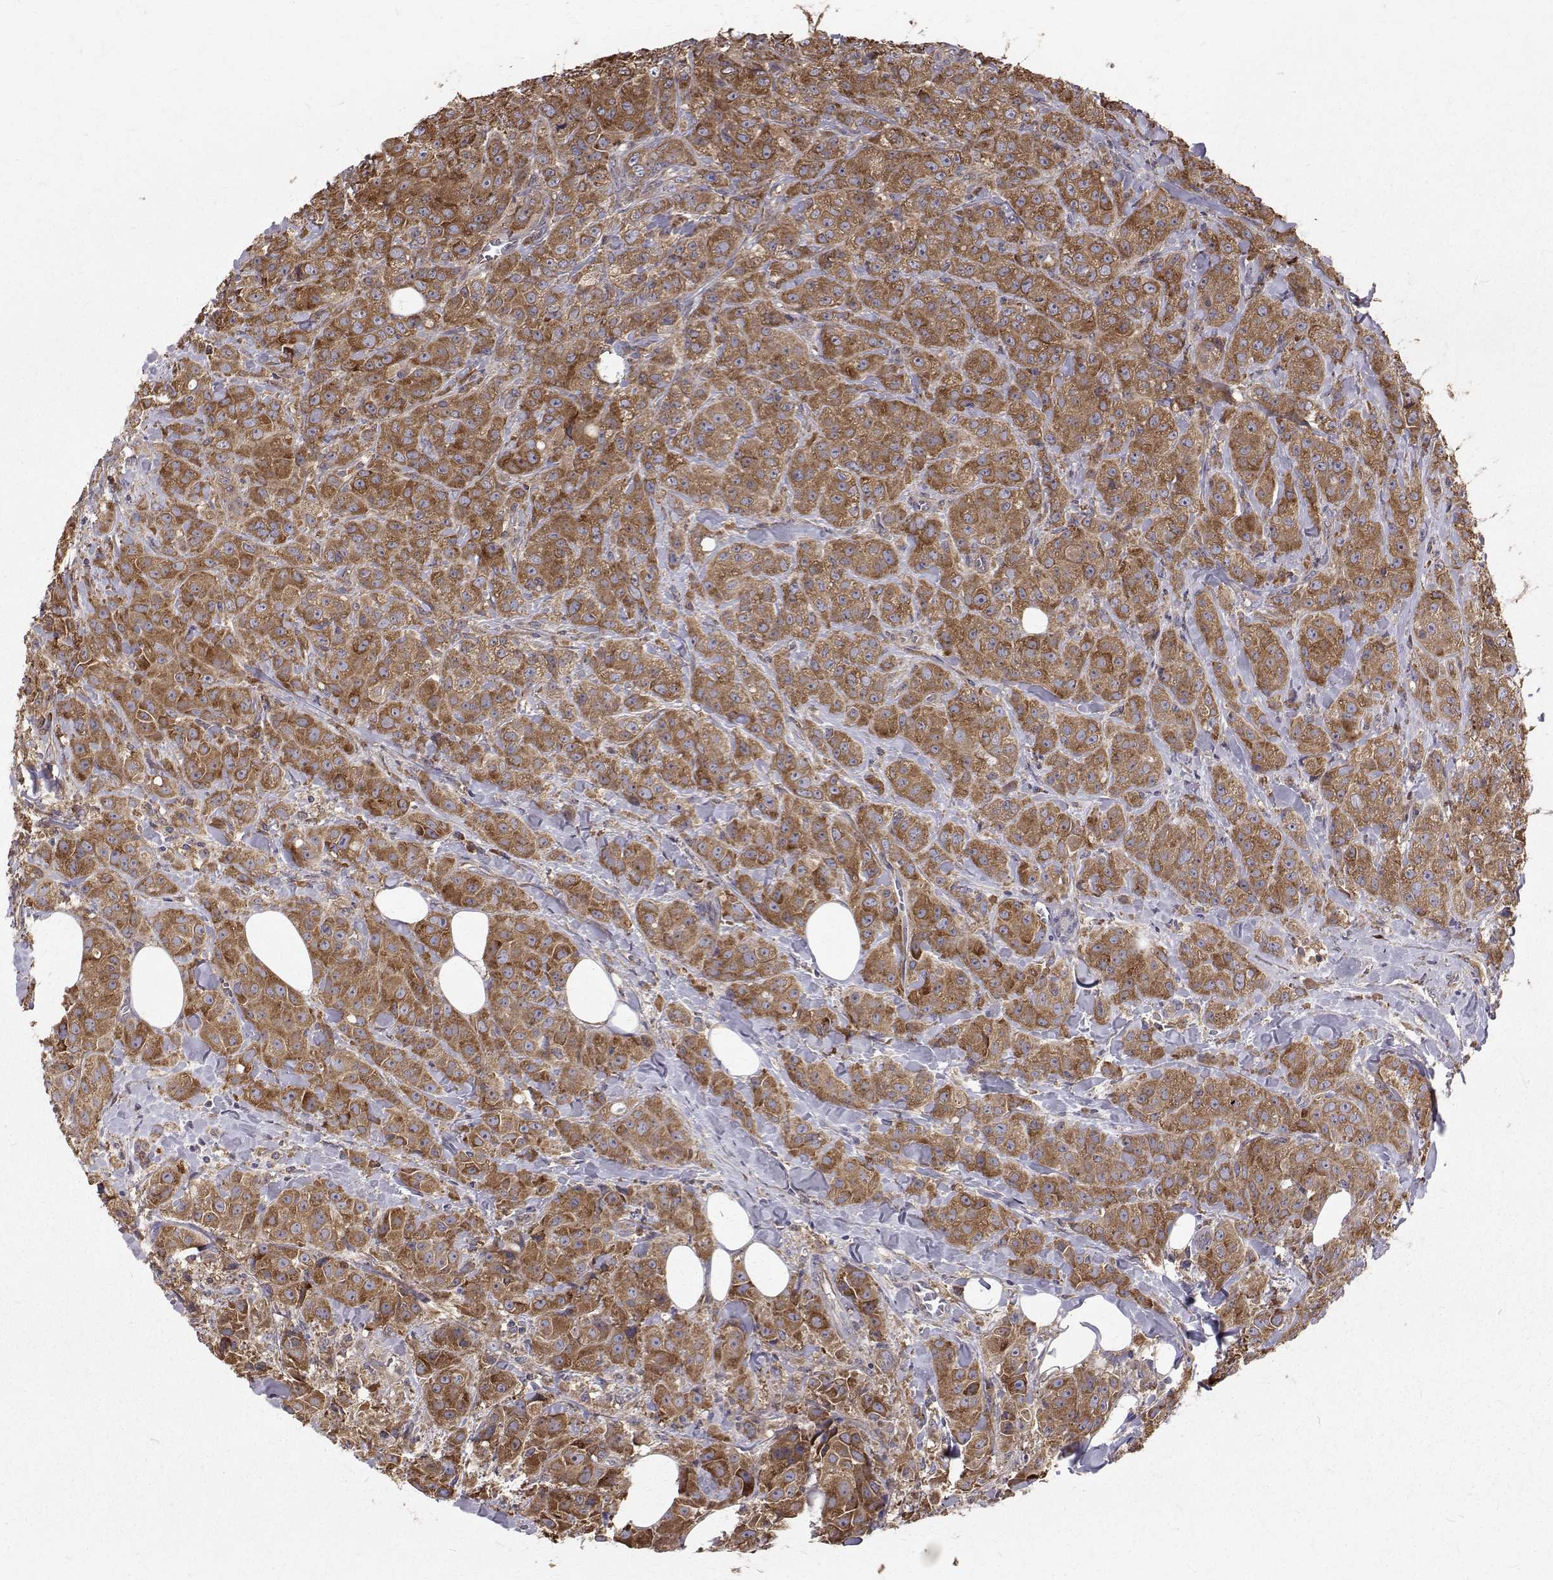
{"staining": {"intensity": "moderate", "quantity": ">75%", "location": "cytoplasmic/membranous"}, "tissue": "breast cancer", "cell_type": "Tumor cells", "image_type": "cancer", "snomed": [{"axis": "morphology", "description": "Duct carcinoma"}, {"axis": "topography", "description": "Breast"}], "caption": "Protein expression analysis of human breast cancer (invasive ductal carcinoma) reveals moderate cytoplasmic/membranous positivity in about >75% of tumor cells. Nuclei are stained in blue.", "gene": "FARSB", "patient": {"sex": "female", "age": 43}}